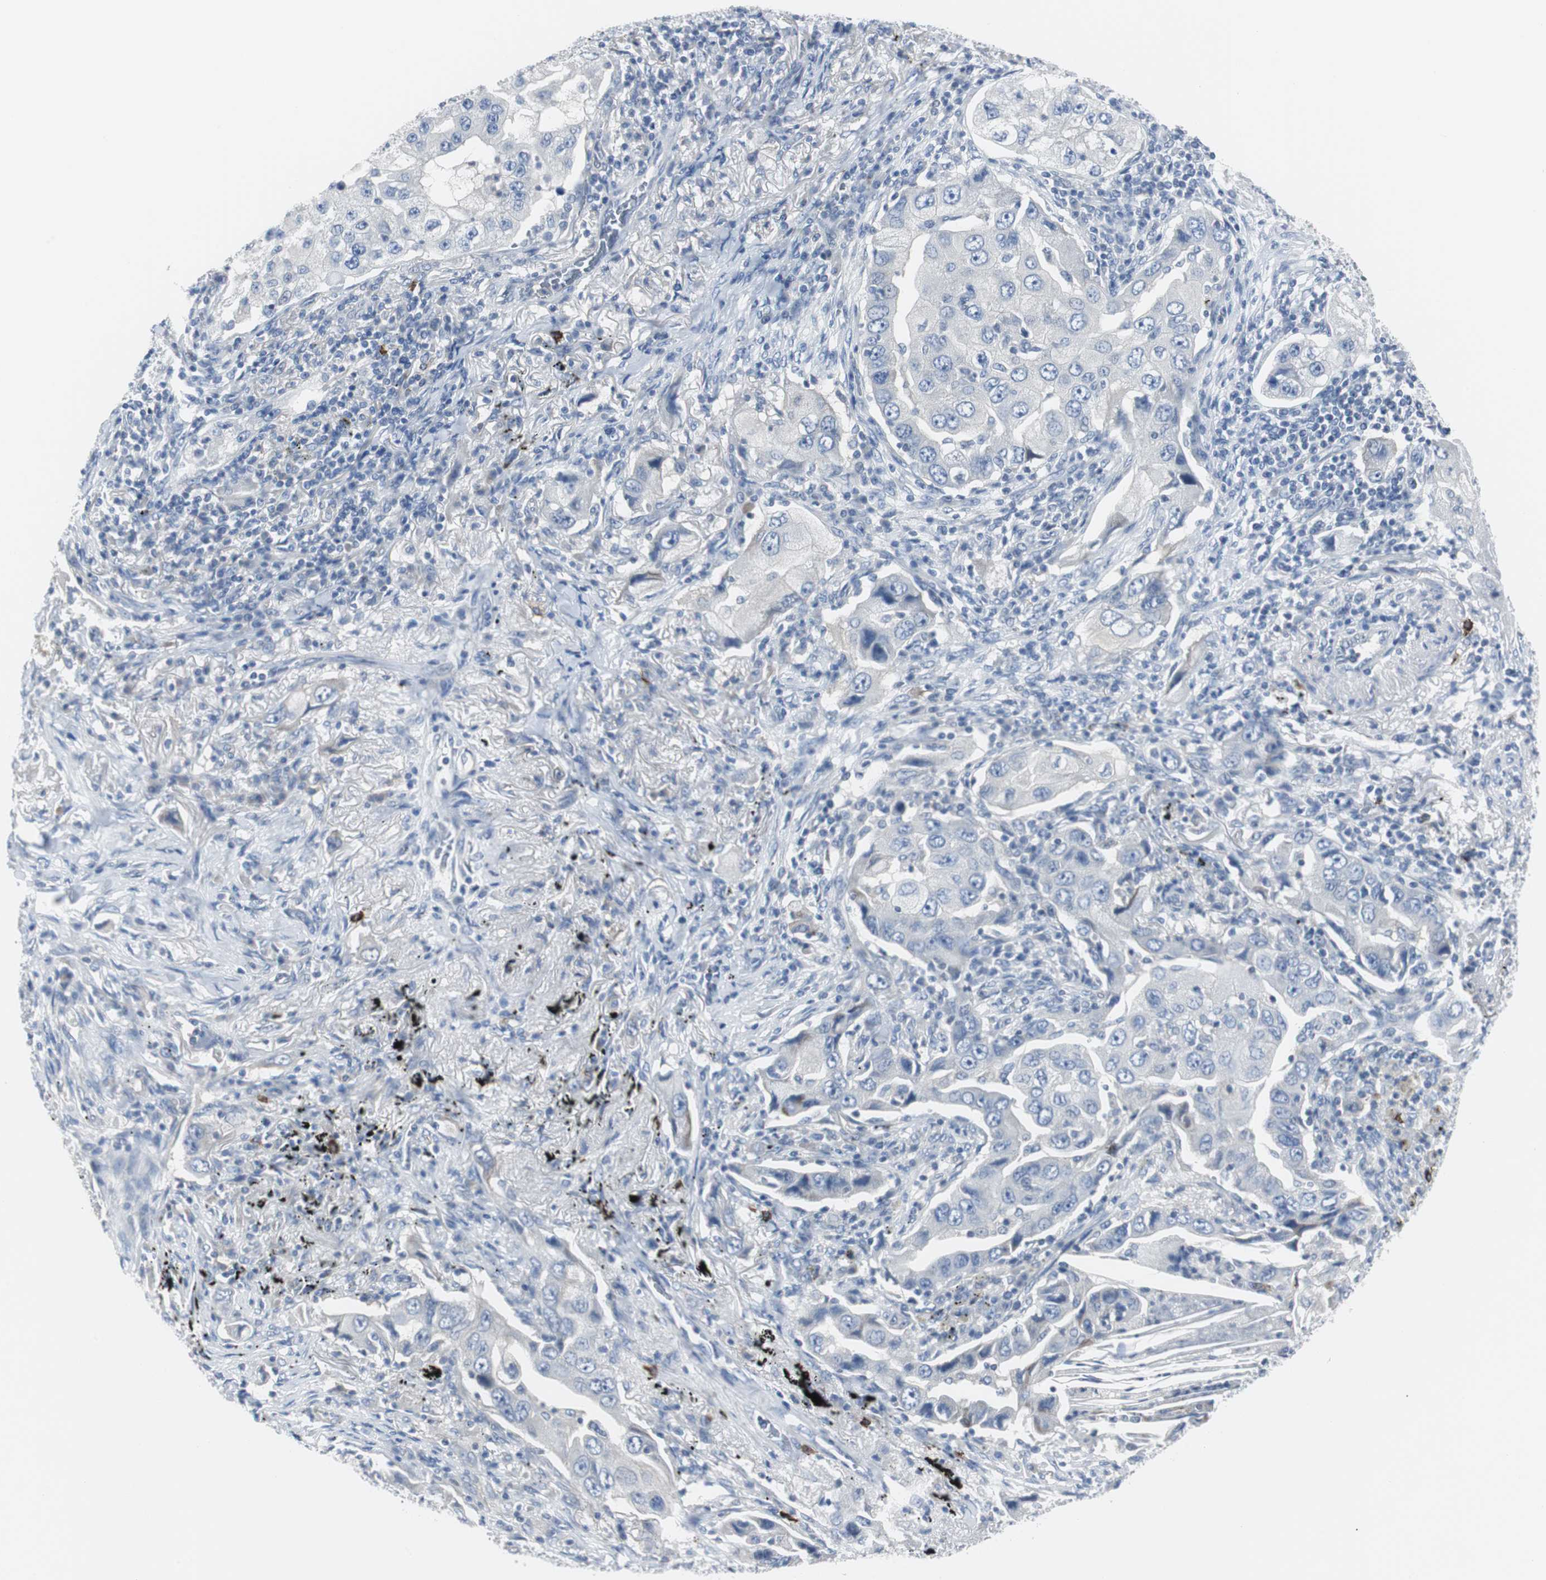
{"staining": {"intensity": "negative", "quantity": "none", "location": "none"}, "tissue": "lung cancer", "cell_type": "Tumor cells", "image_type": "cancer", "snomed": [{"axis": "morphology", "description": "Adenocarcinoma, NOS"}, {"axis": "topography", "description": "Lung"}], "caption": "DAB immunohistochemical staining of lung cancer demonstrates no significant positivity in tumor cells.", "gene": "RASA1", "patient": {"sex": "female", "age": 65}}